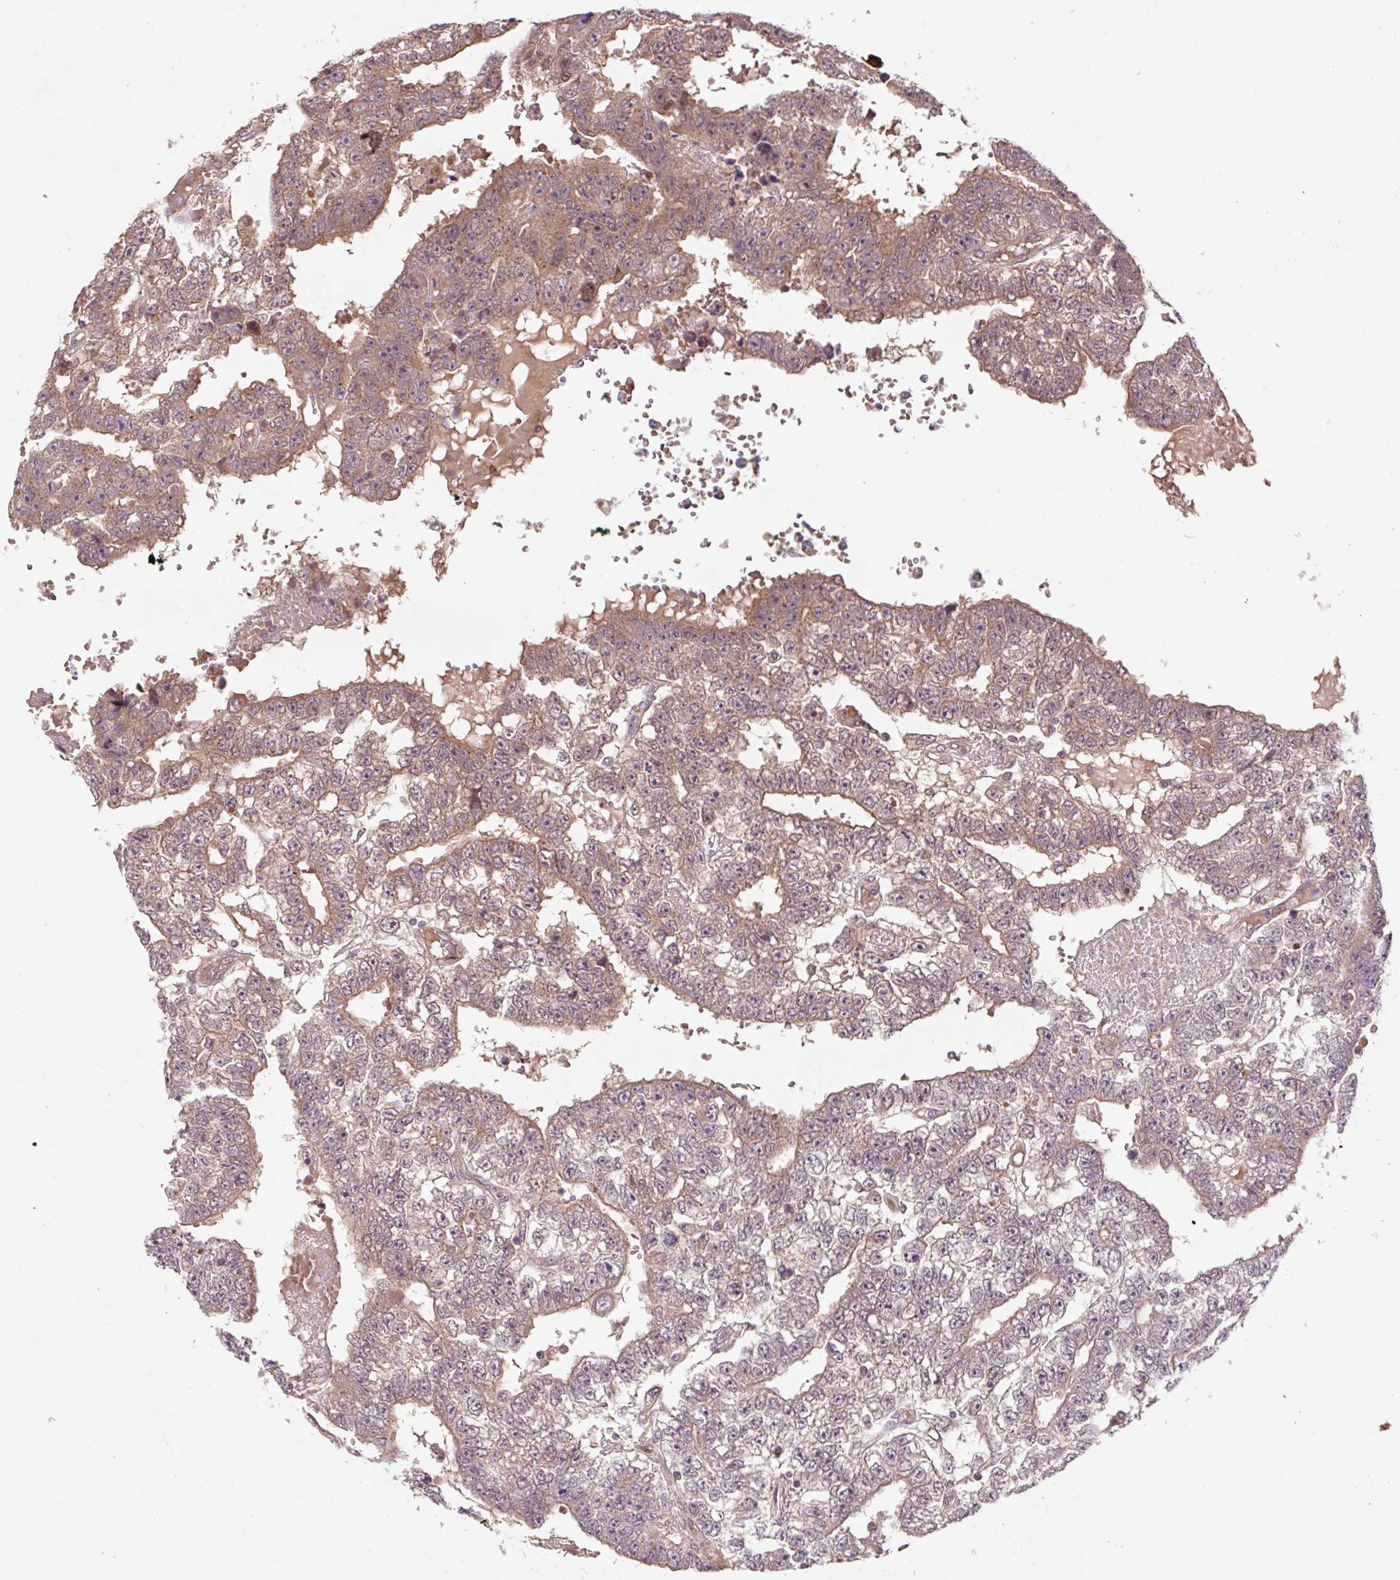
{"staining": {"intensity": "moderate", "quantity": "25%-75%", "location": "cytoplasmic/membranous"}, "tissue": "testis cancer", "cell_type": "Tumor cells", "image_type": "cancer", "snomed": [{"axis": "morphology", "description": "Carcinoma, Embryonal, NOS"}, {"axis": "topography", "description": "Testis"}], "caption": "DAB (3,3'-diaminobenzidine) immunohistochemical staining of embryonal carcinoma (testis) demonstrates moderate cytoplasmic/membranous protein positivity in about 25%-75% of tumor cells.", "gene": "MMS19", "patient": {"sex": "male", "age": 25}}